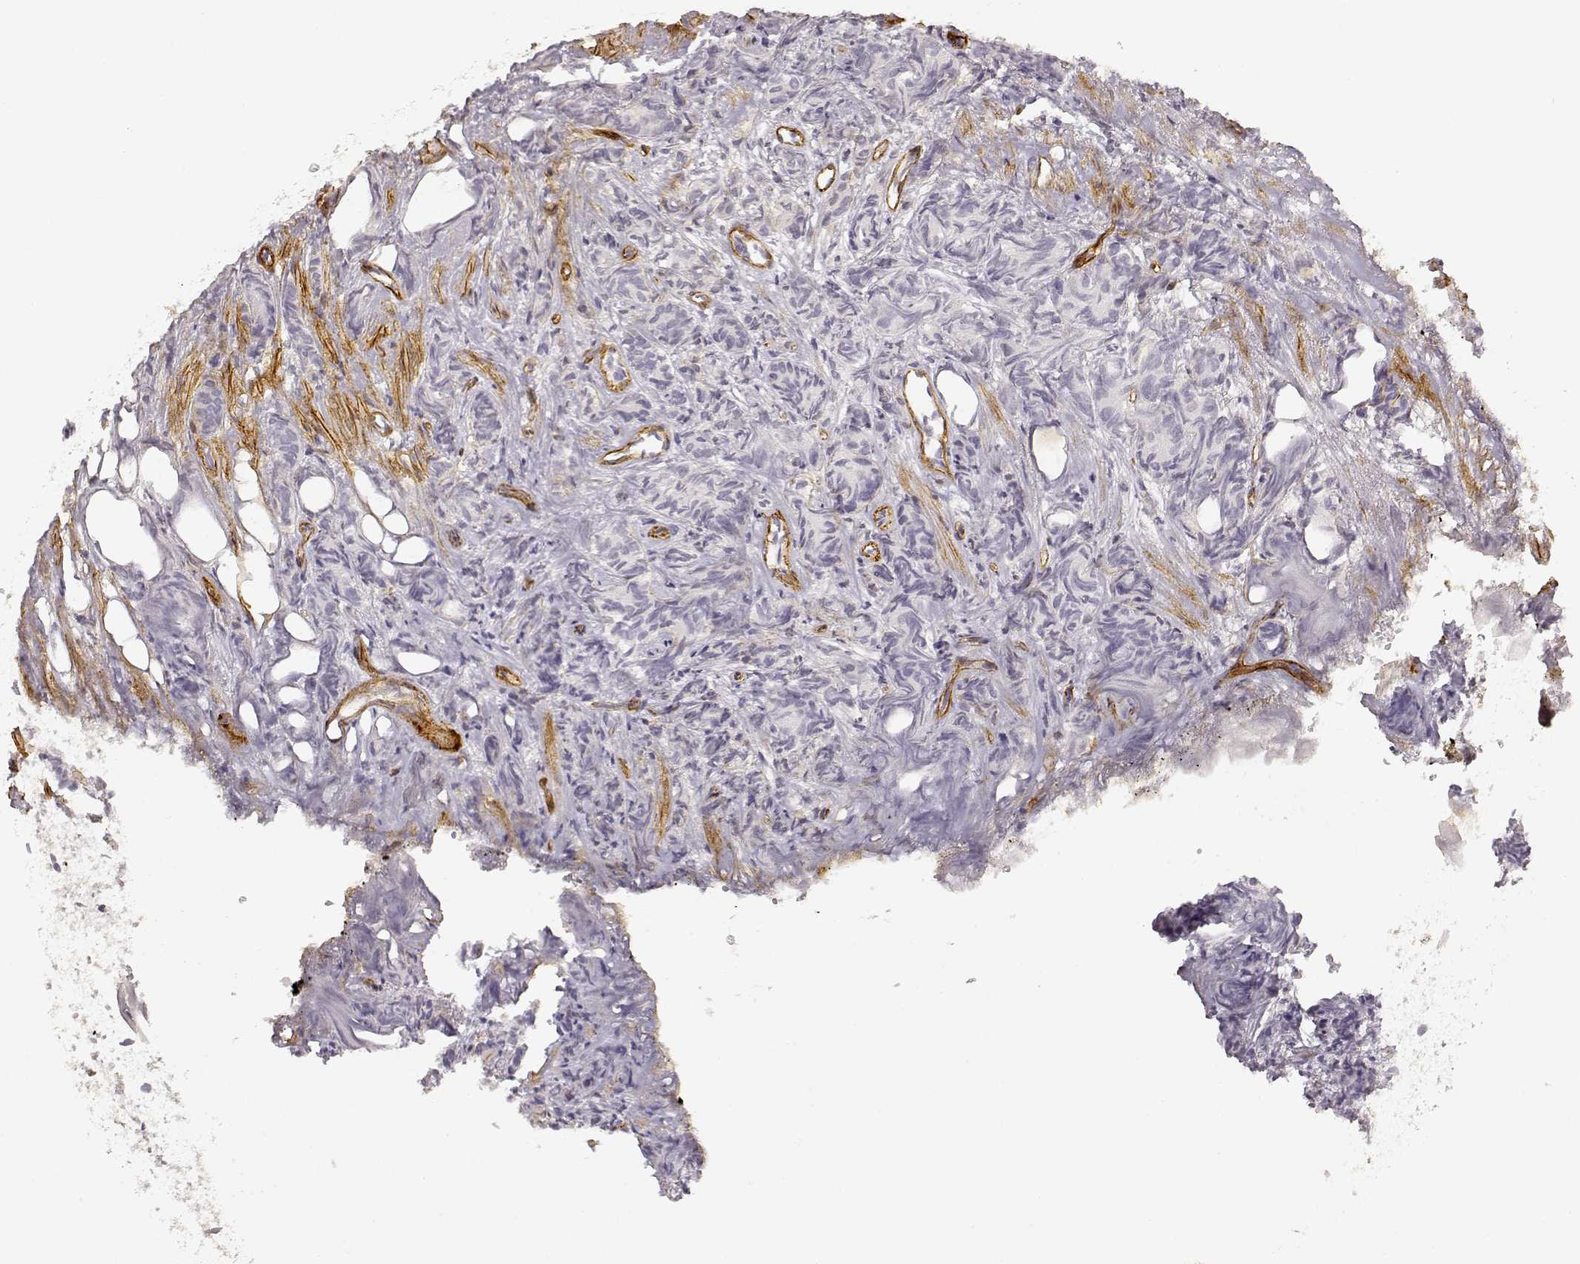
{"staining": {"intensity": "negative", "quantity": "none", "location": "none"}, "tissue": "prostate cancer", "cell_type": "Tumor cells", "image_type": "cancer", "snomed": [{"axis": "morphology", "description": "Adenocarcinoma, High grade"}, {"axis": "topography", "description": "Prostate"}], "caption": "Tumor cells show no significant positivity in adenocarcinoma (high-grade) (prostate).", "gene": "LAMA4", "patient": {"sex": "male", "age": 84}}